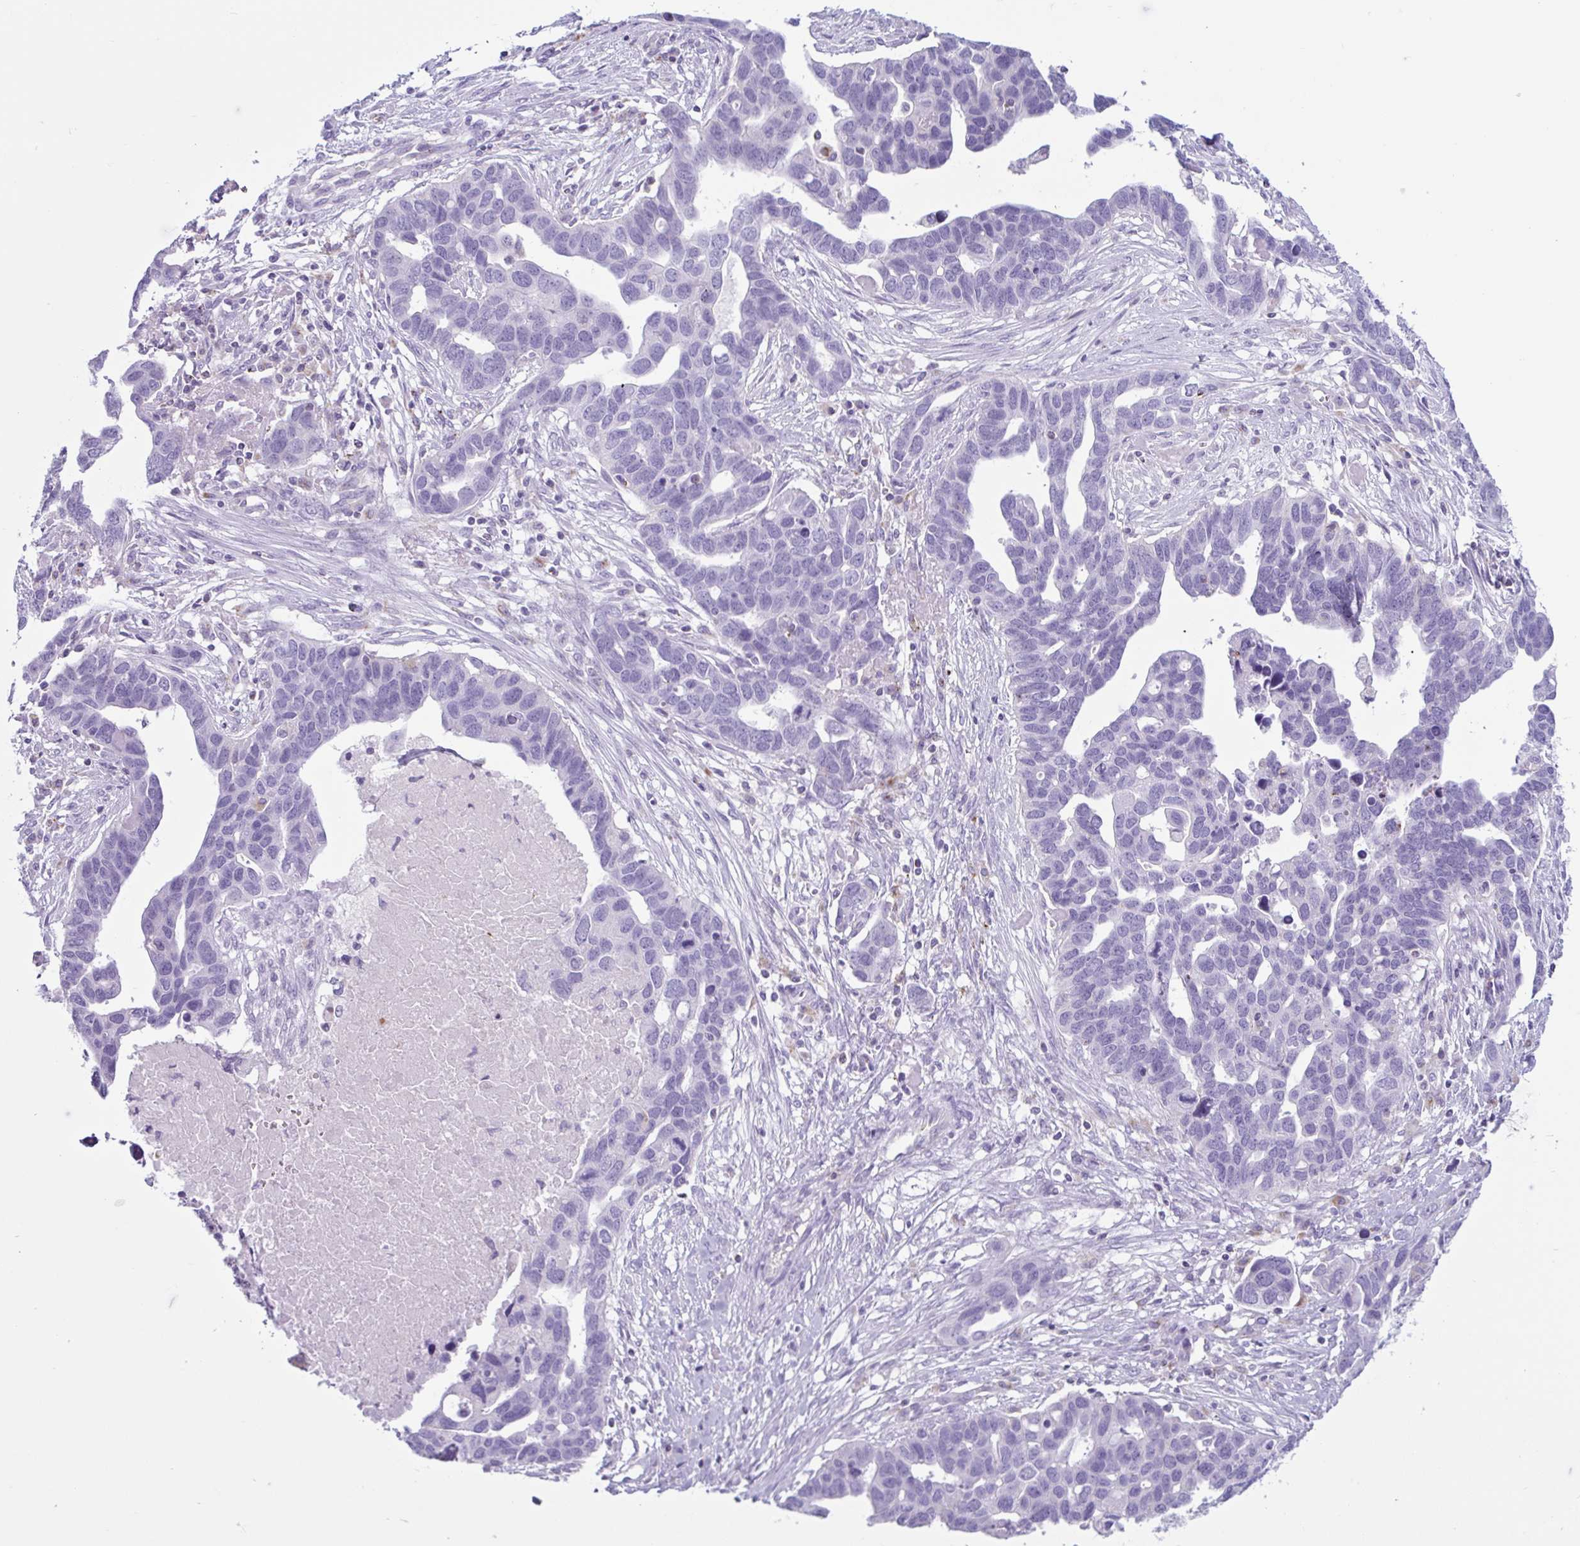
{"staining": {"intensity": "negative", "quantity": "none", "location": "none"}, "tissue": "ovarian cancer", "cell_type": "Tumor cells", "image_type": "cancer", "snomed": [{"axis": "morphology", "description": "Cystadenocarcinoma, serous, NOS"}, {"axis": "topography", "description": "Ovary"}], "caption": "Tumor cells show no significant staining in ovarian cancer (serous cystadenocarcinoma).", "gene": "XCL1", "patient": {"sex": "female", "age": 54}}